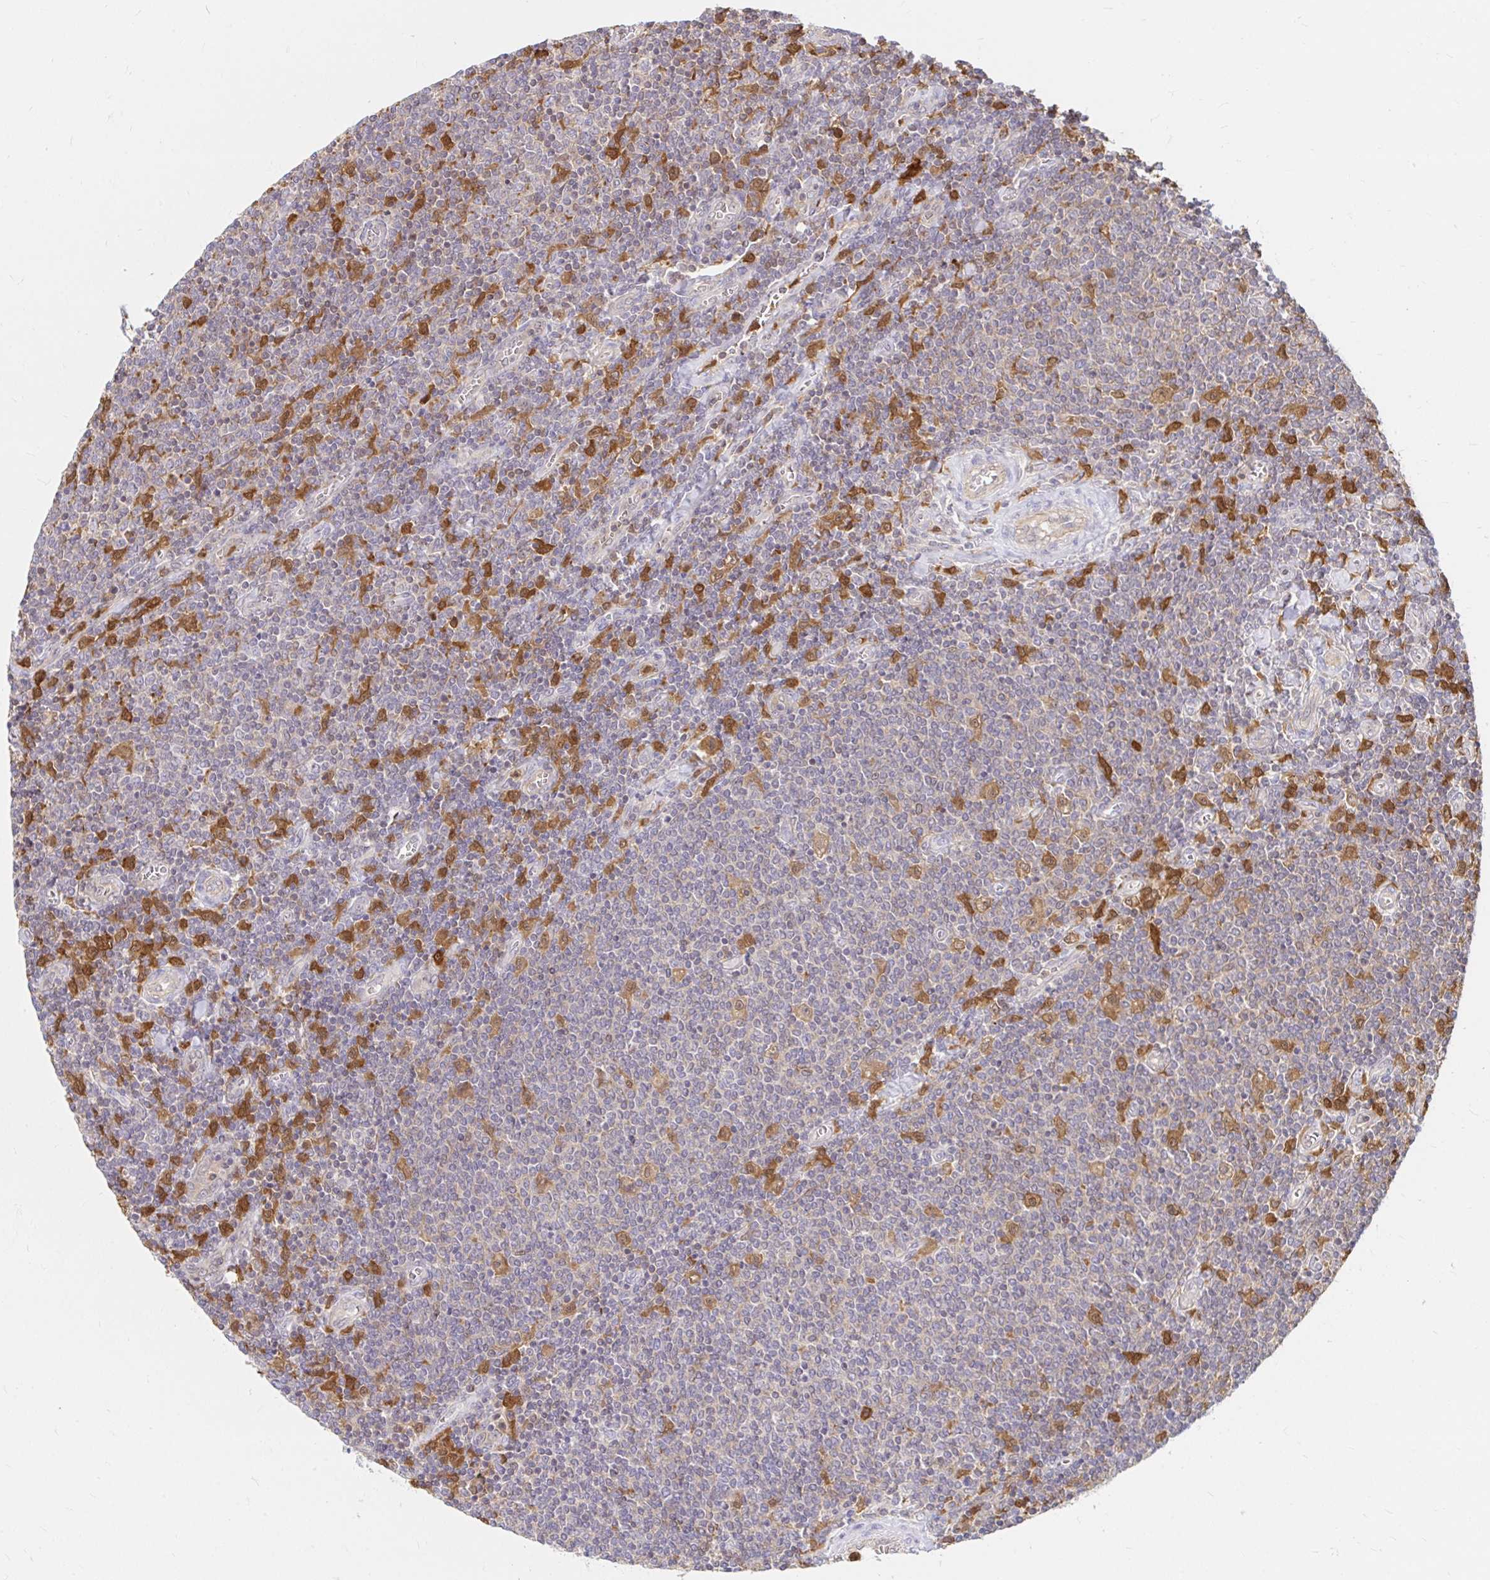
{"staining": {"intensity": "negative", "quantity": "none", "location": "none"}, "tissue": "lymphoma", "cell_type": "Tumor cells", "image_type": "cancer", "snomed": [{"axis": "morphology", "description": "Malignant lymphoma, non-Hodgkin's type, Low grade"}, {"axis": "topography", "description": "Lymph node"}], "caption": "Protein analysis of lymphoma shows no significant staining in tumor cells.", "gene": "PYCARD", "patient": {"sex": "male", "age": 52}}